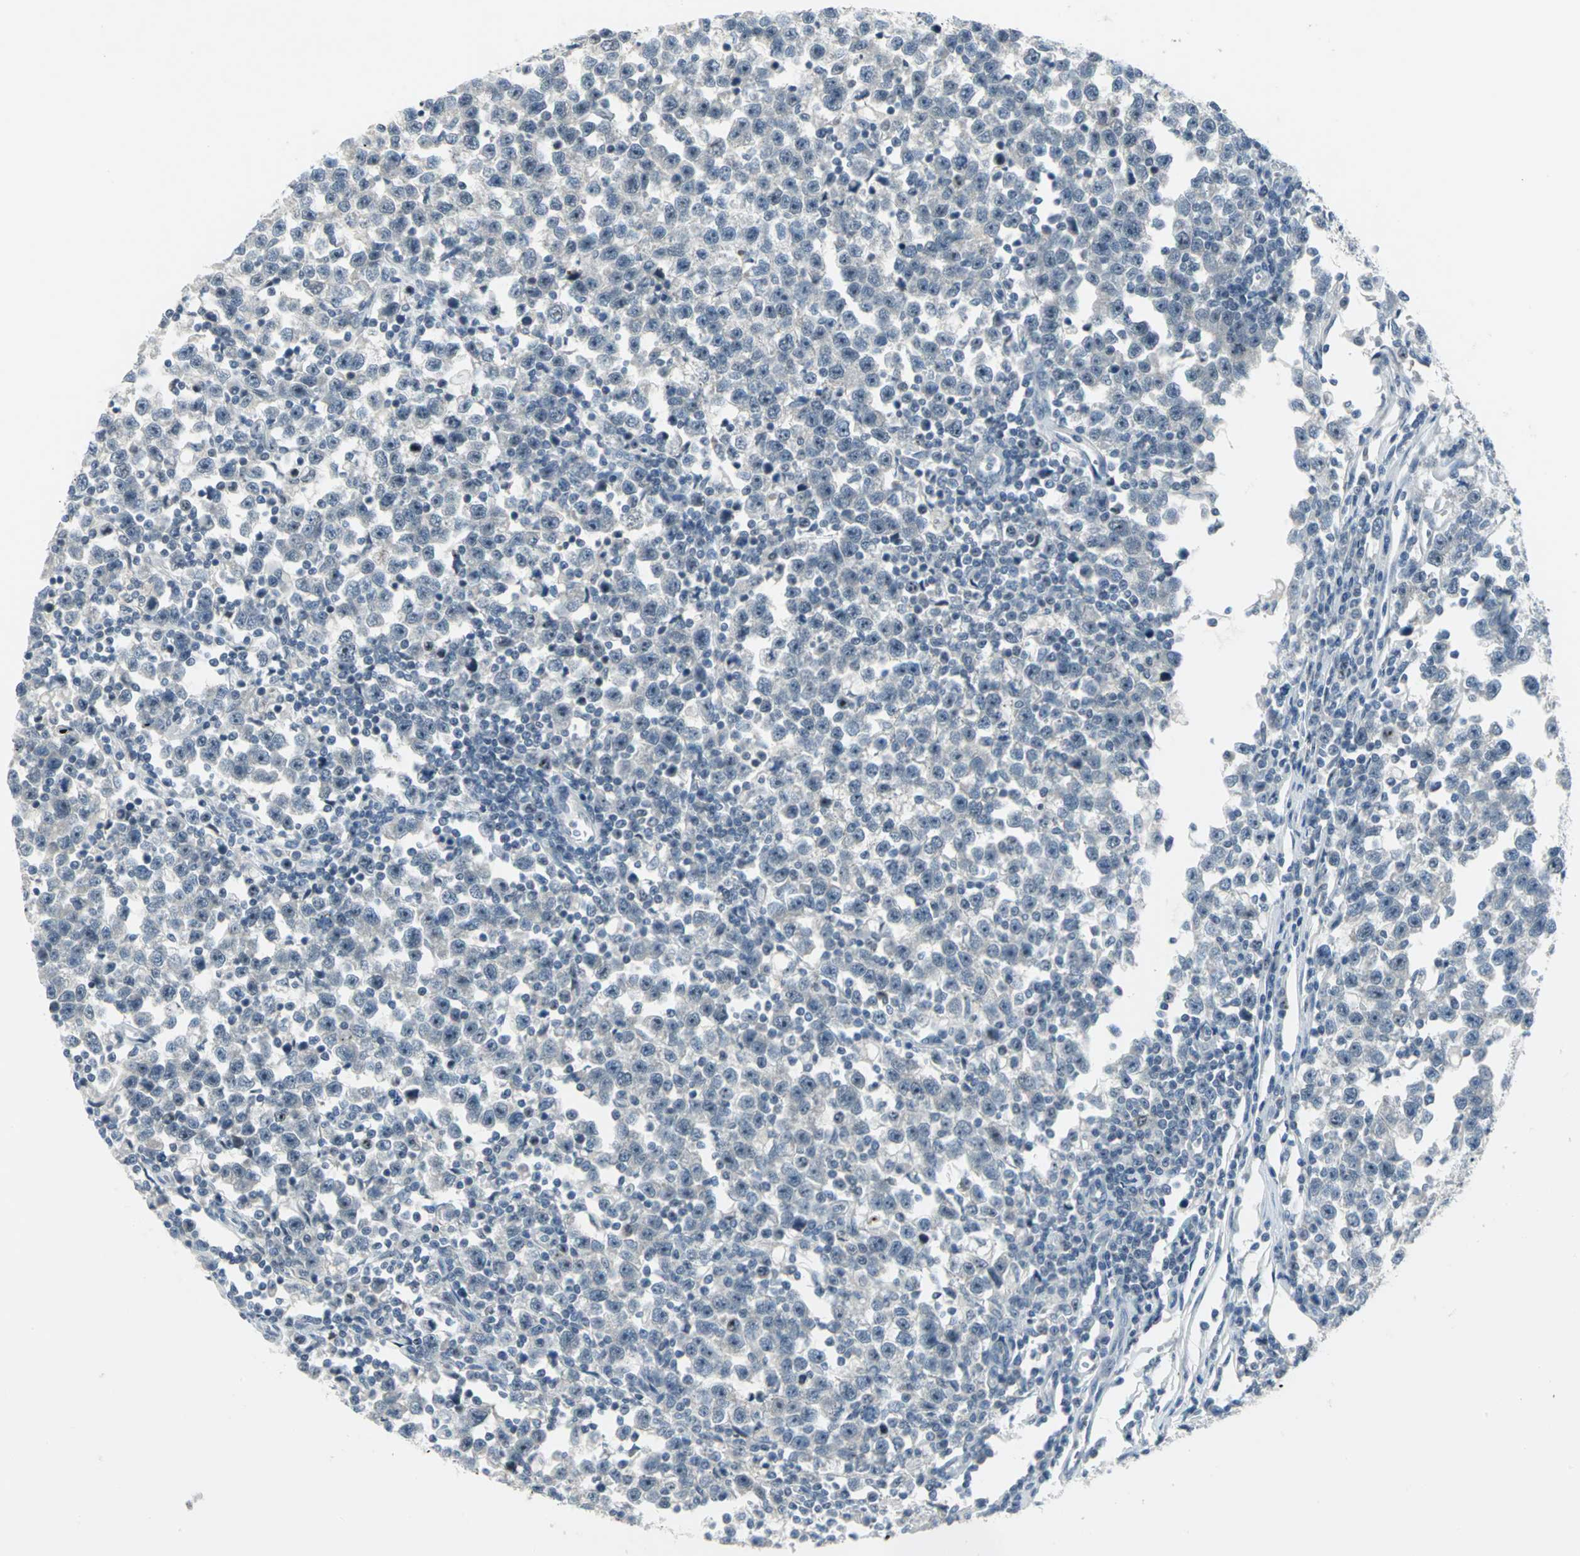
{"staining": {"intensity": "strong", "quantity": "25%-75%", "location": "nuclear"}, "tissue": "testis cancer", "cell_type": "Tumor cells", "image_type": "cancer", "snomed": [{"axis": "morphology", "description": "Seminoma, NOS"}, {"axis": "topography", "description": "Testis"}], "caption": "Testis seminoma stained with a brown dye reveals strong nuclear positive expression in approximately 25%-75% of tumor cells.", "gene": "MYBBP1A", "patient": {"sex": "male", "age": 43}}